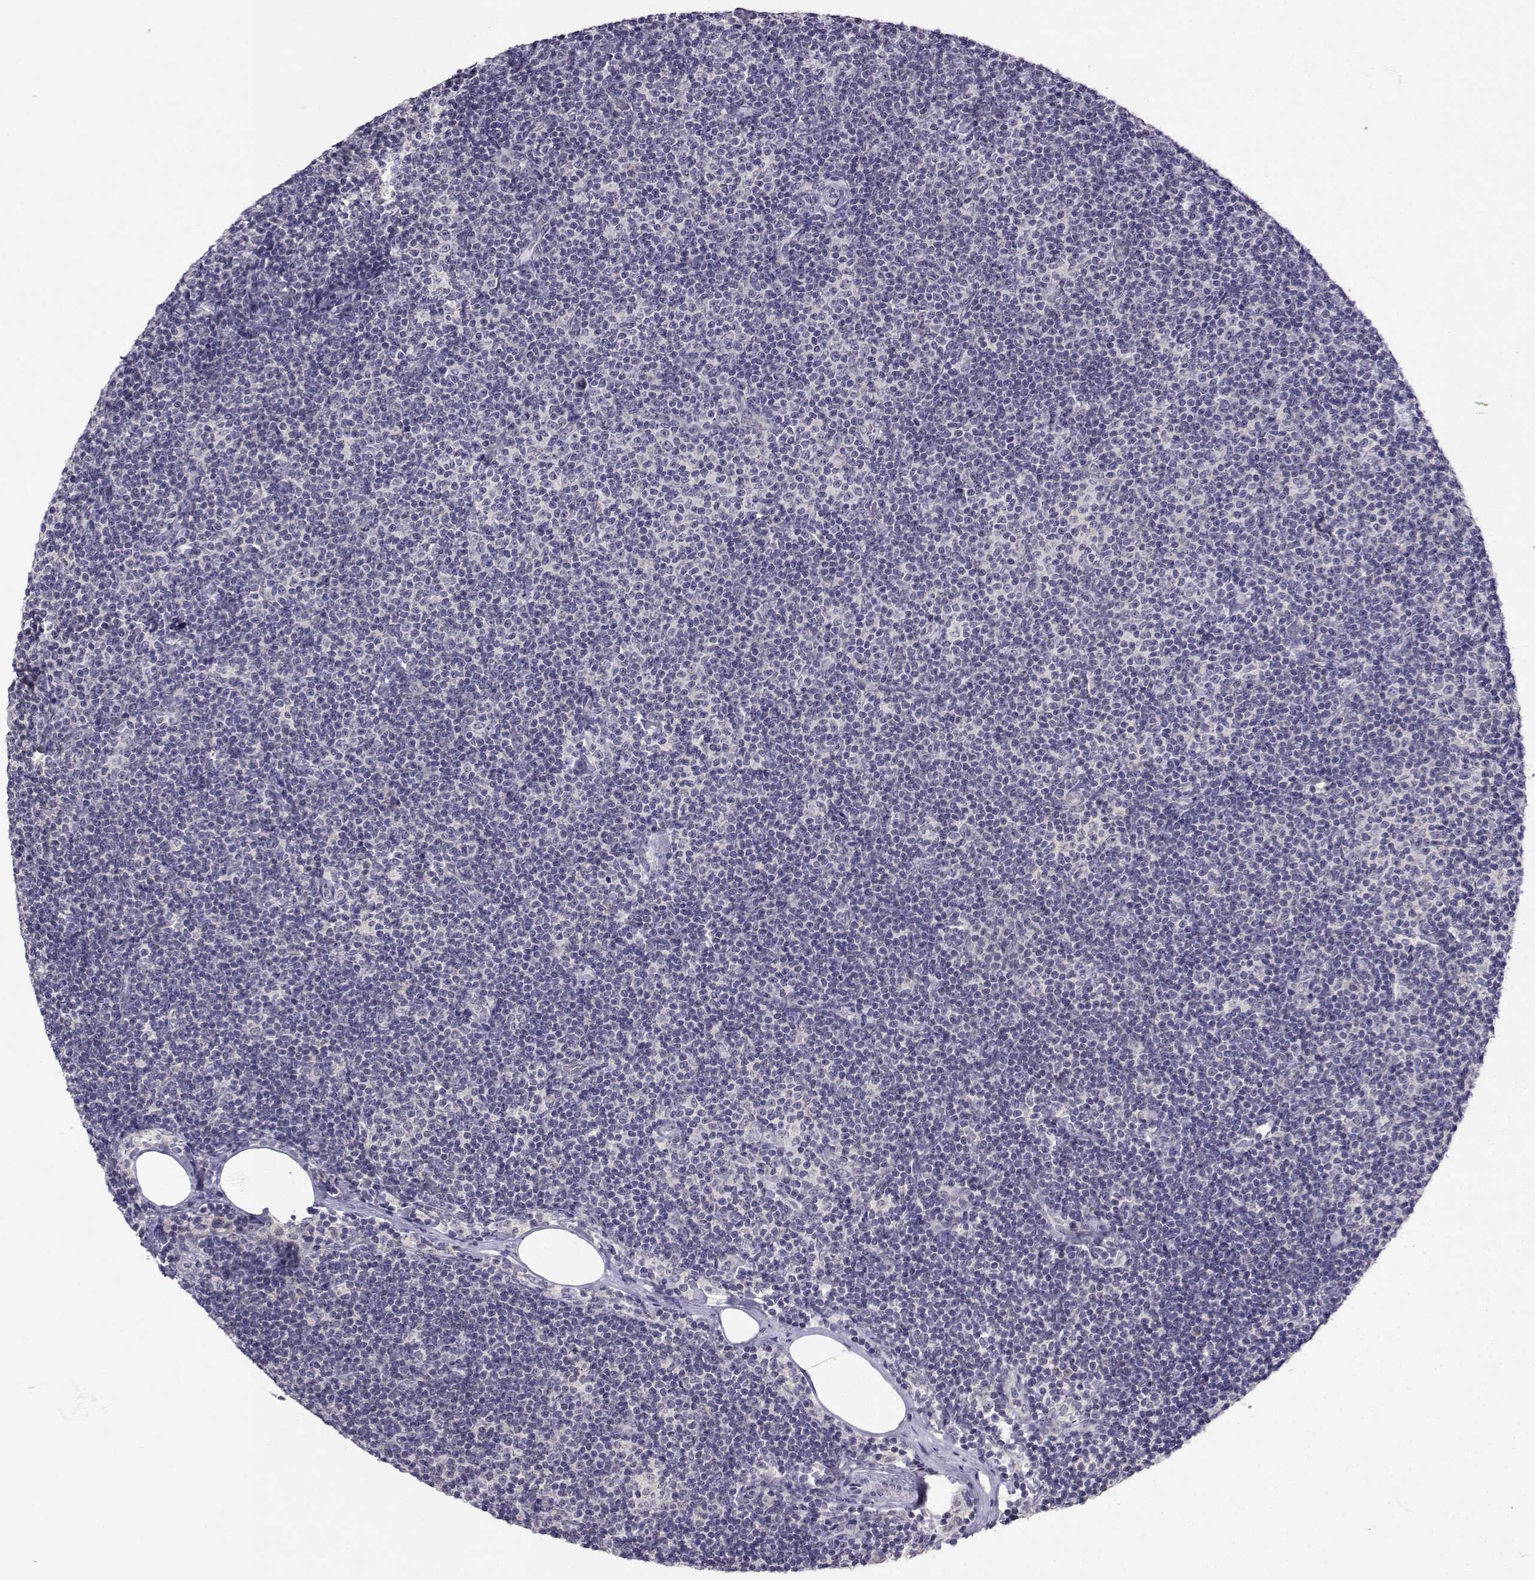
{"staining": {"intensity": "negative", "quantity": "none", "location": "none"}, "tissue": "lymphoma", "cell_type": "Tumor cells", "image_type": "cancer", "snomed": [{"axis": "morphology", "description": "Malignant lymphoma, non-Hodgkin's type, Low grade"}, {"axis": "topography", "description": "Lymph node"}], "caption": "The histopathology image displays no significant expression in tumor cells of malignant lymphoma, non-Hodgkin's type (low-grade).", "gene": "SLC6A3", "patient": {"sex": "male", "age": 81}}